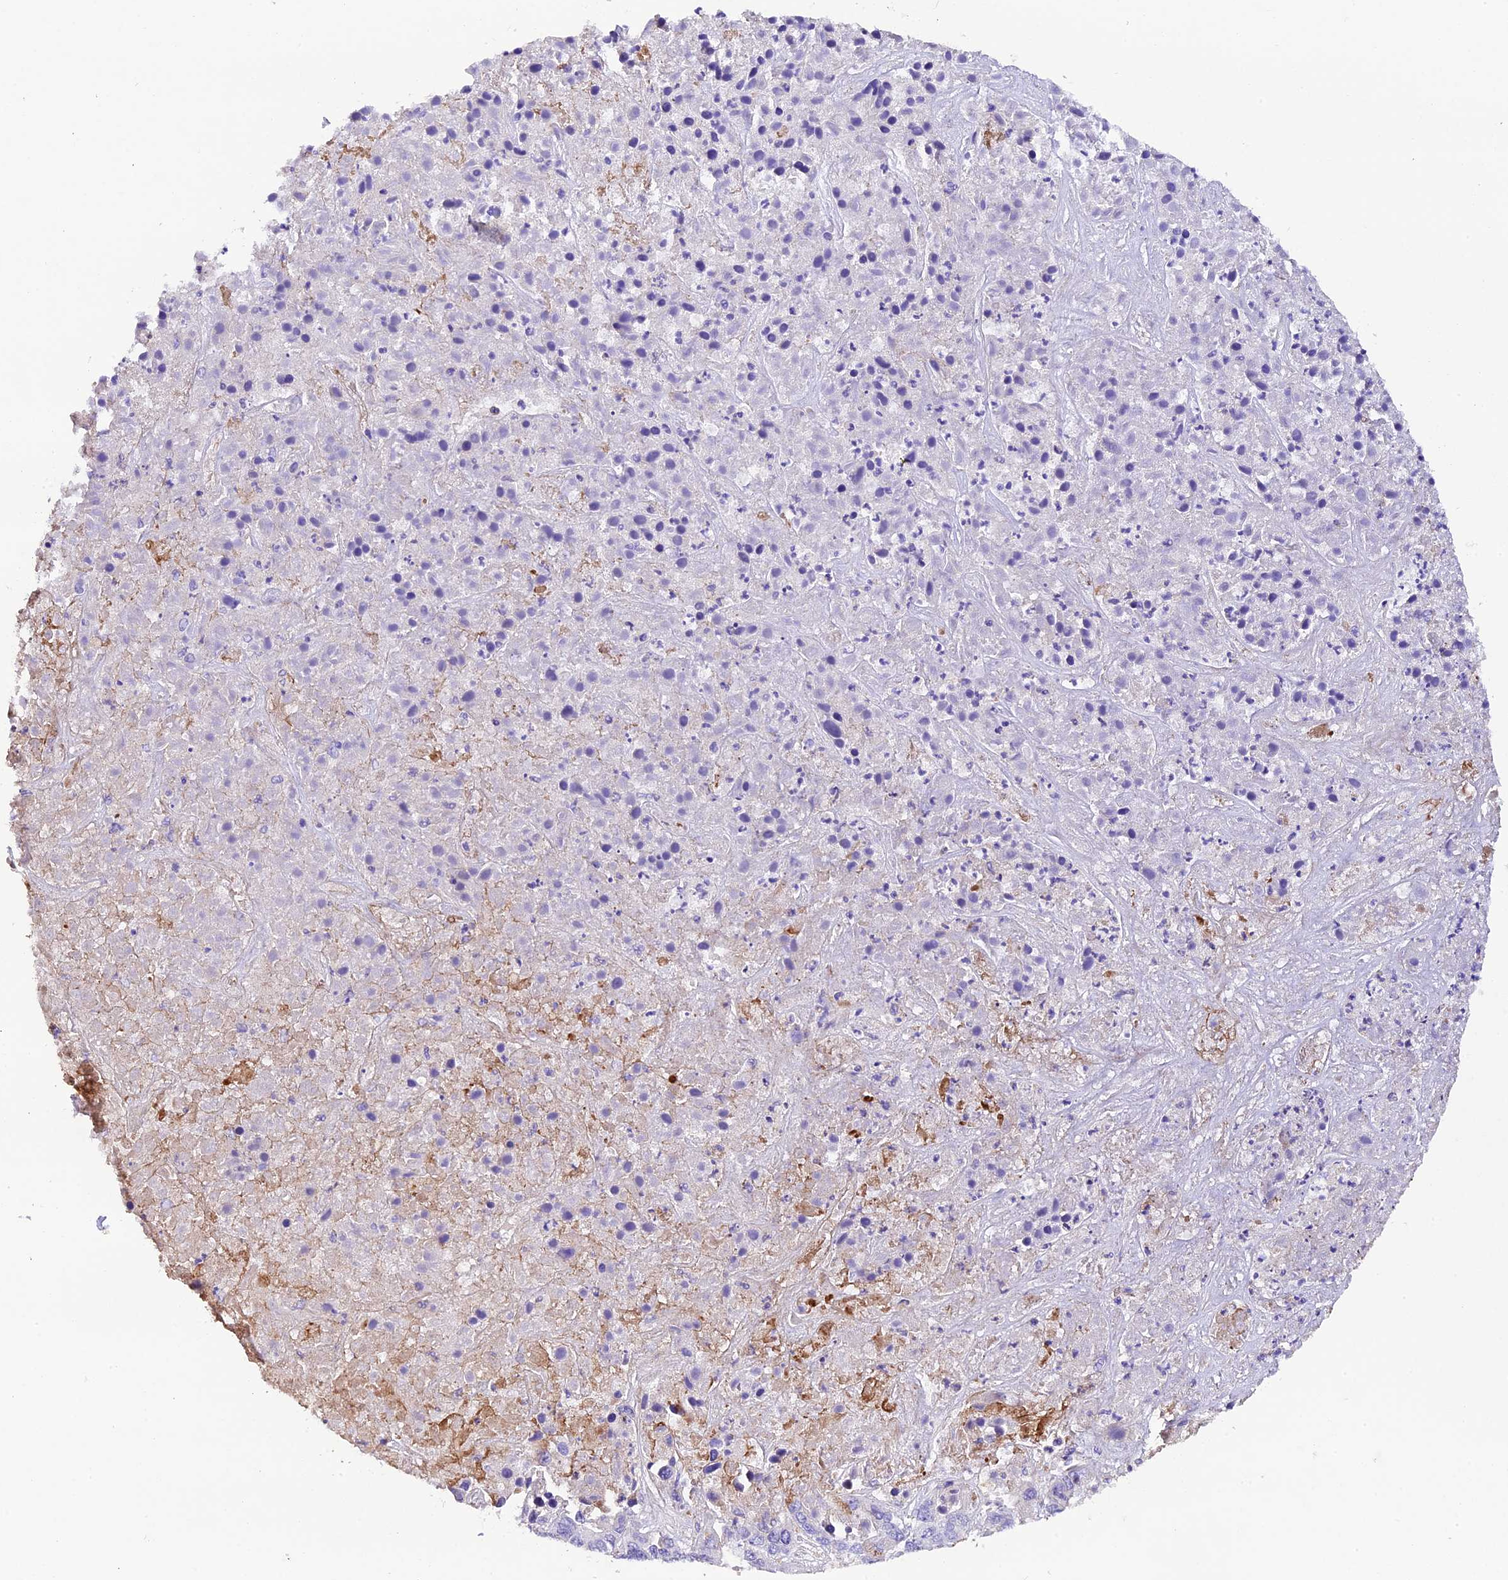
{"staining": {"intensity": "negative", "quantity": "none", "location": "none"}, "tissue": "liver cancer", "cell_type": "Tumor cells", "image_type": "cancer", "snomed": [{"axis": "morphology", "description": "Cholangiocarcinoma"}, {"axis": "topography", "description": "Liver"}], "caption": "This histopathology image is of cholangiocarcinoma (liver) stained with IHC to label a protein in brown with the nuclei are counter-stained blue. There is no expression in tumor cells. (Brightfield microscopy of DAB (3,3'-diaminobenzidine) immunohistochemistry at high magnification).", "gene": "MEX3B", "patient": {"sex": "female", "age": 52}}